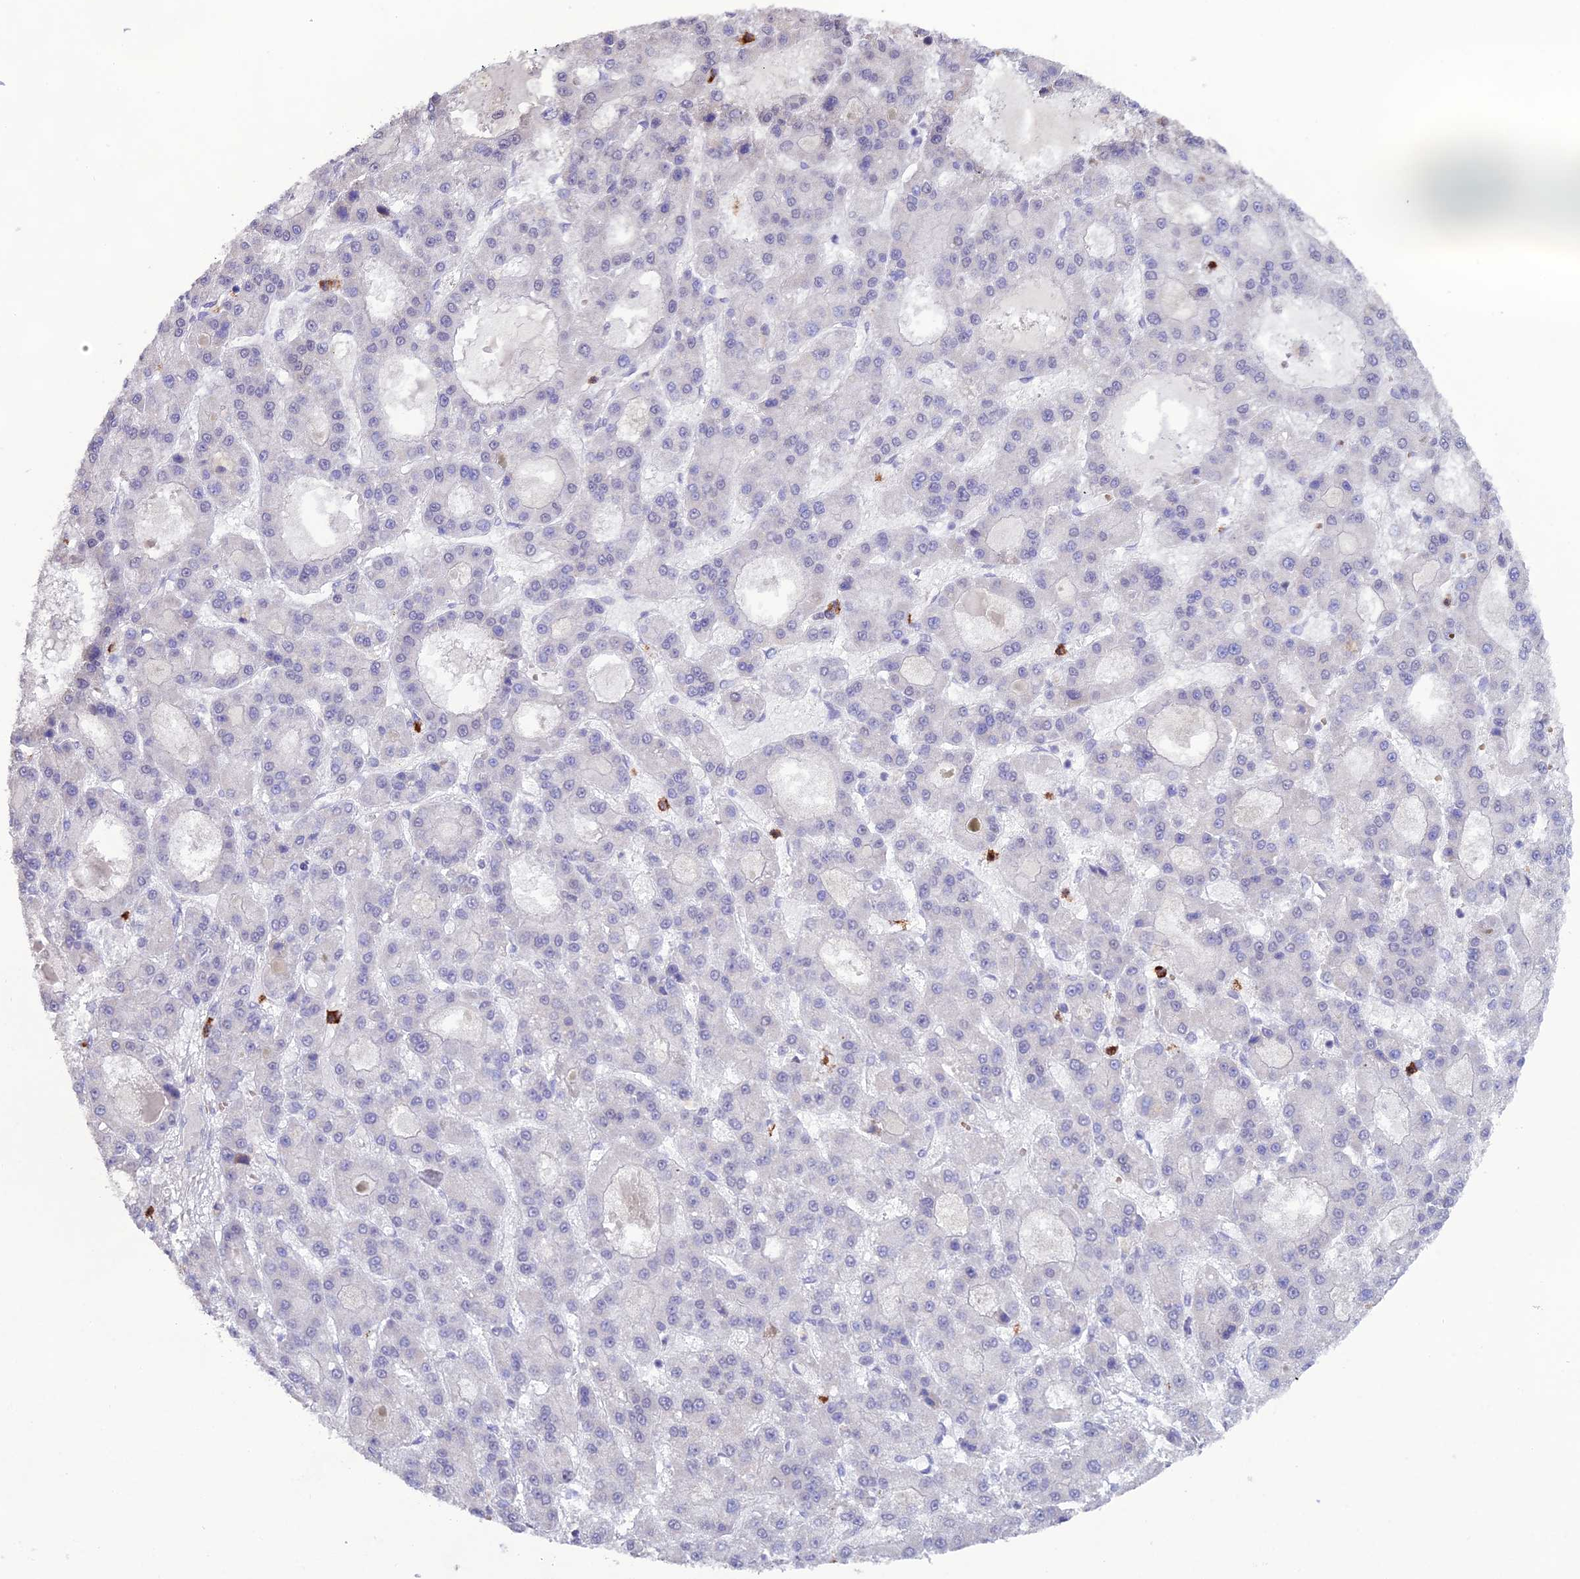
{"staining": {"intensity": "negative", "quantity": "none", "location": "none"}, "tissue": "liver cancer", "cell_type": "Tumor cells", "image_type": "cancer", "snomed": [{"axis": "morphology", "description": "Carcinoma, Hepatocellular, NOS"}, {"axis": "topography", "description": "Liver"}], "caption": "Immunohistochemistry photomicrograph of neoplastic tissue: liver cancer stained with DAB (3,3'-diaminobenzidine) shows no significant protein positivity in tumor cells.", "gene": "COL6A6", "patient": {"sex": "male", "age": 70}}